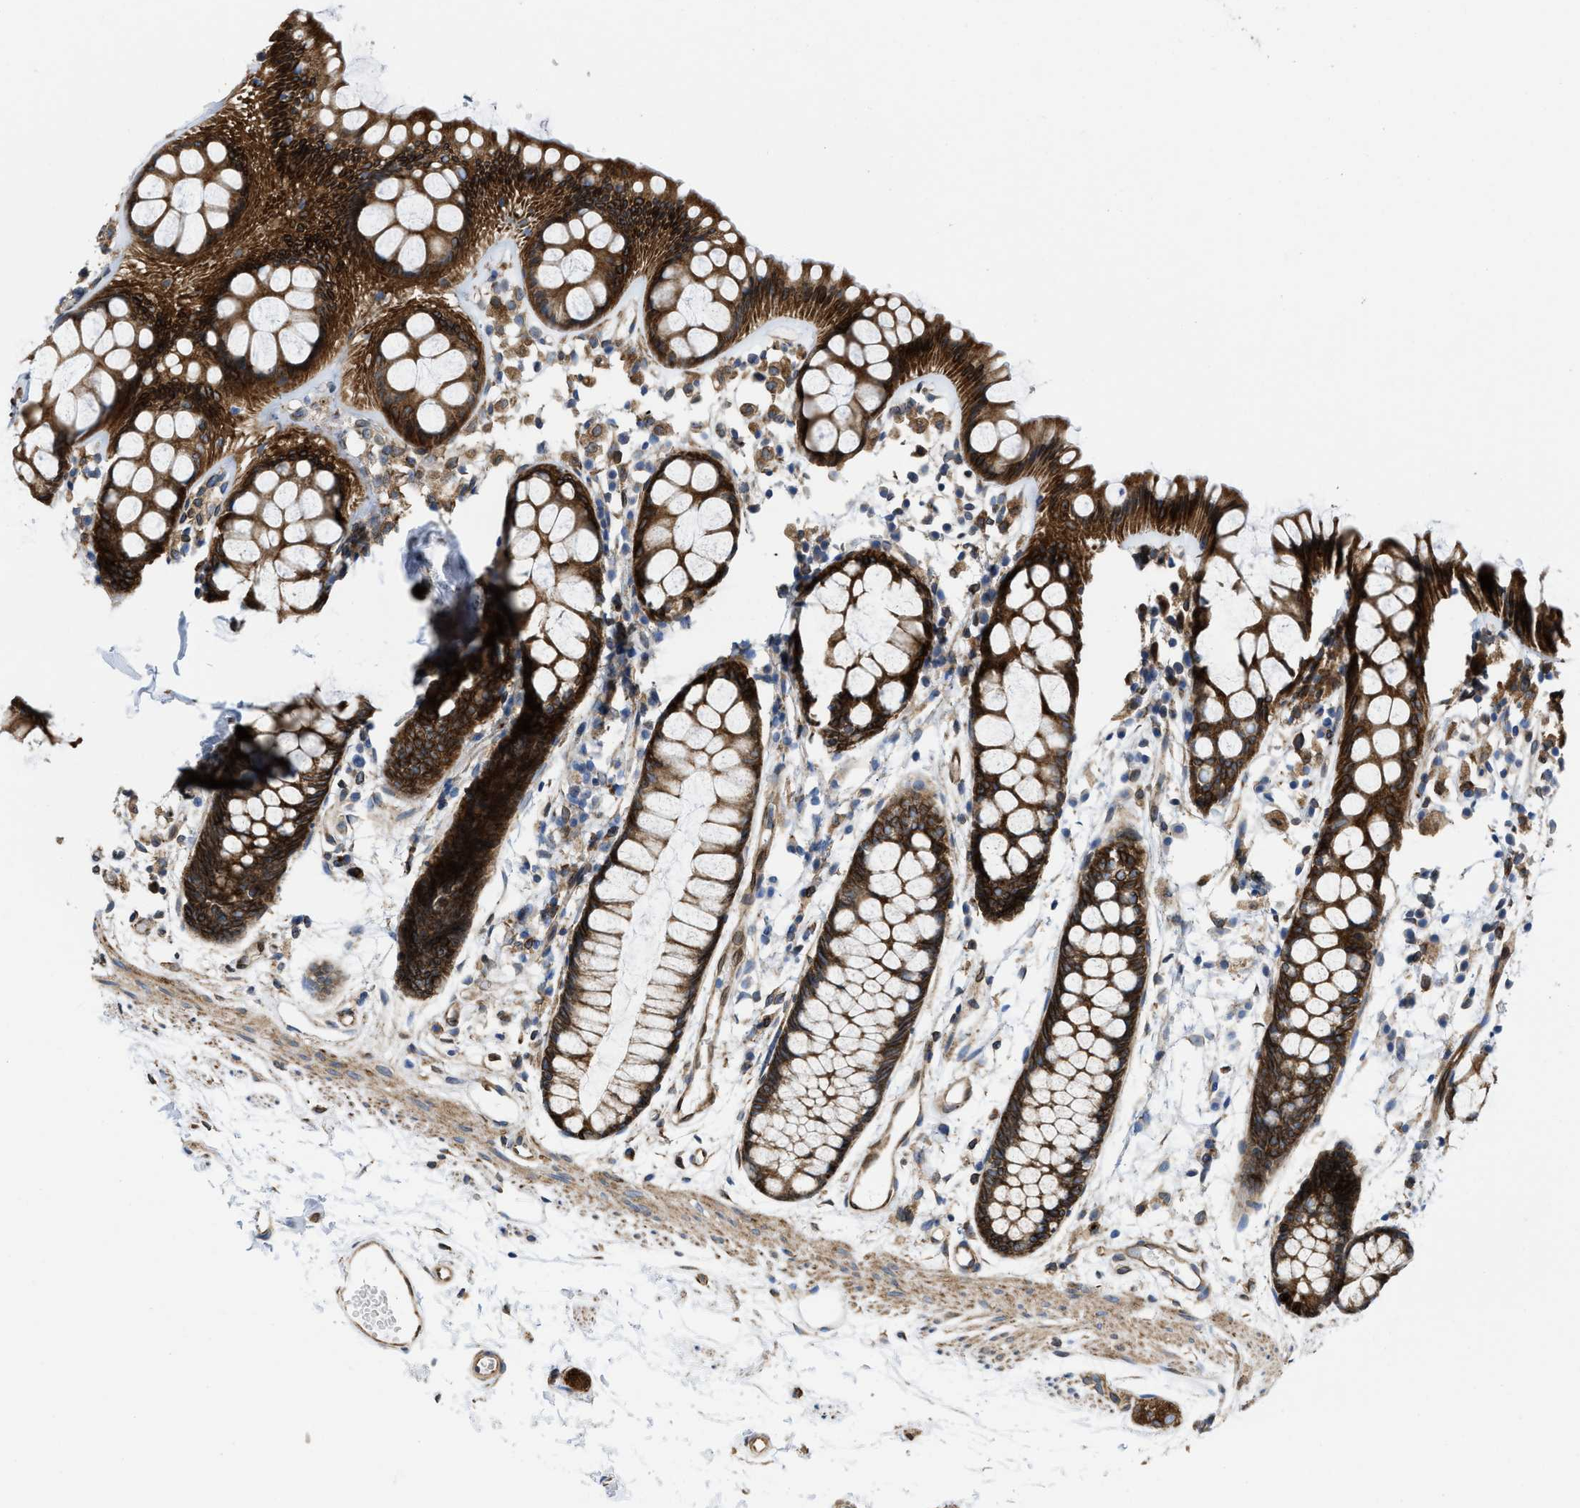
{"staining": {"intensity": "strong", "quantity": ">75%", "location": "cytoplasmic/membranous"}, "tissue": "rectum", "cell_type": "Glandular cells", "image_type": "normal", "snomed": [{"axis": "morphology", "description": "Normal tissue, NOS"}, {"axis": "topography", "description": "Rectum"}], "caption": "Glandular cells exhibit high levels of strong cytoplasmic/membranous expression in about >75% of cells in benign human rectum. (brown staining indicates protein expression, while blue staining denotes nuclei).", "gene": "ERLIN2", "patient": {"sex": "female", "age": 66}}